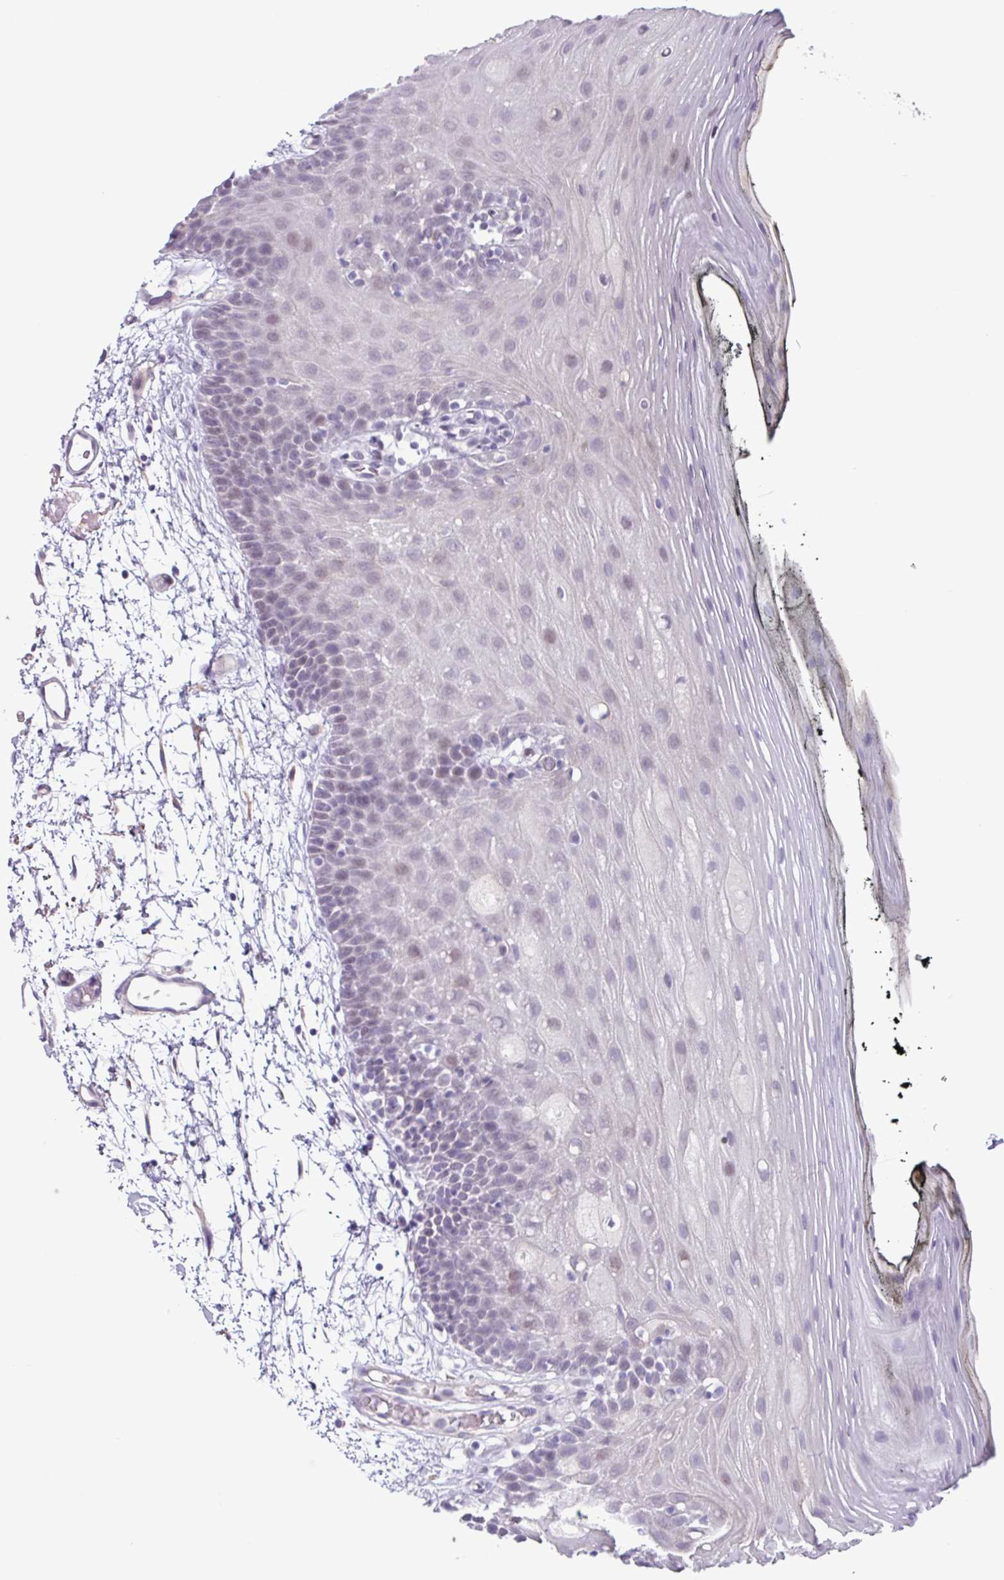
{"staining": {"intensity": "weak", "quantity": "<25%", "location": "nuclear"}, "tissue": "oral mucosa", "cell_type": "Squamous epithelial cells", "image_type": "normal", "snomed": [{"axis": "morphology", "description": "Normal tissue, NOS"}, {"axis": "topography", "description": "Oral tissue"}, {"axis": "topography", "description": "Tounge, NOS"}], "caption": "A histopathology image of human oral mucosa is negative for staining in squamous epithelial cells. (DAB IHC visualized using brightfield microscopy, high magnification).", "gene": "OTX1", "patient": {"sex": "female", "age": 81}}